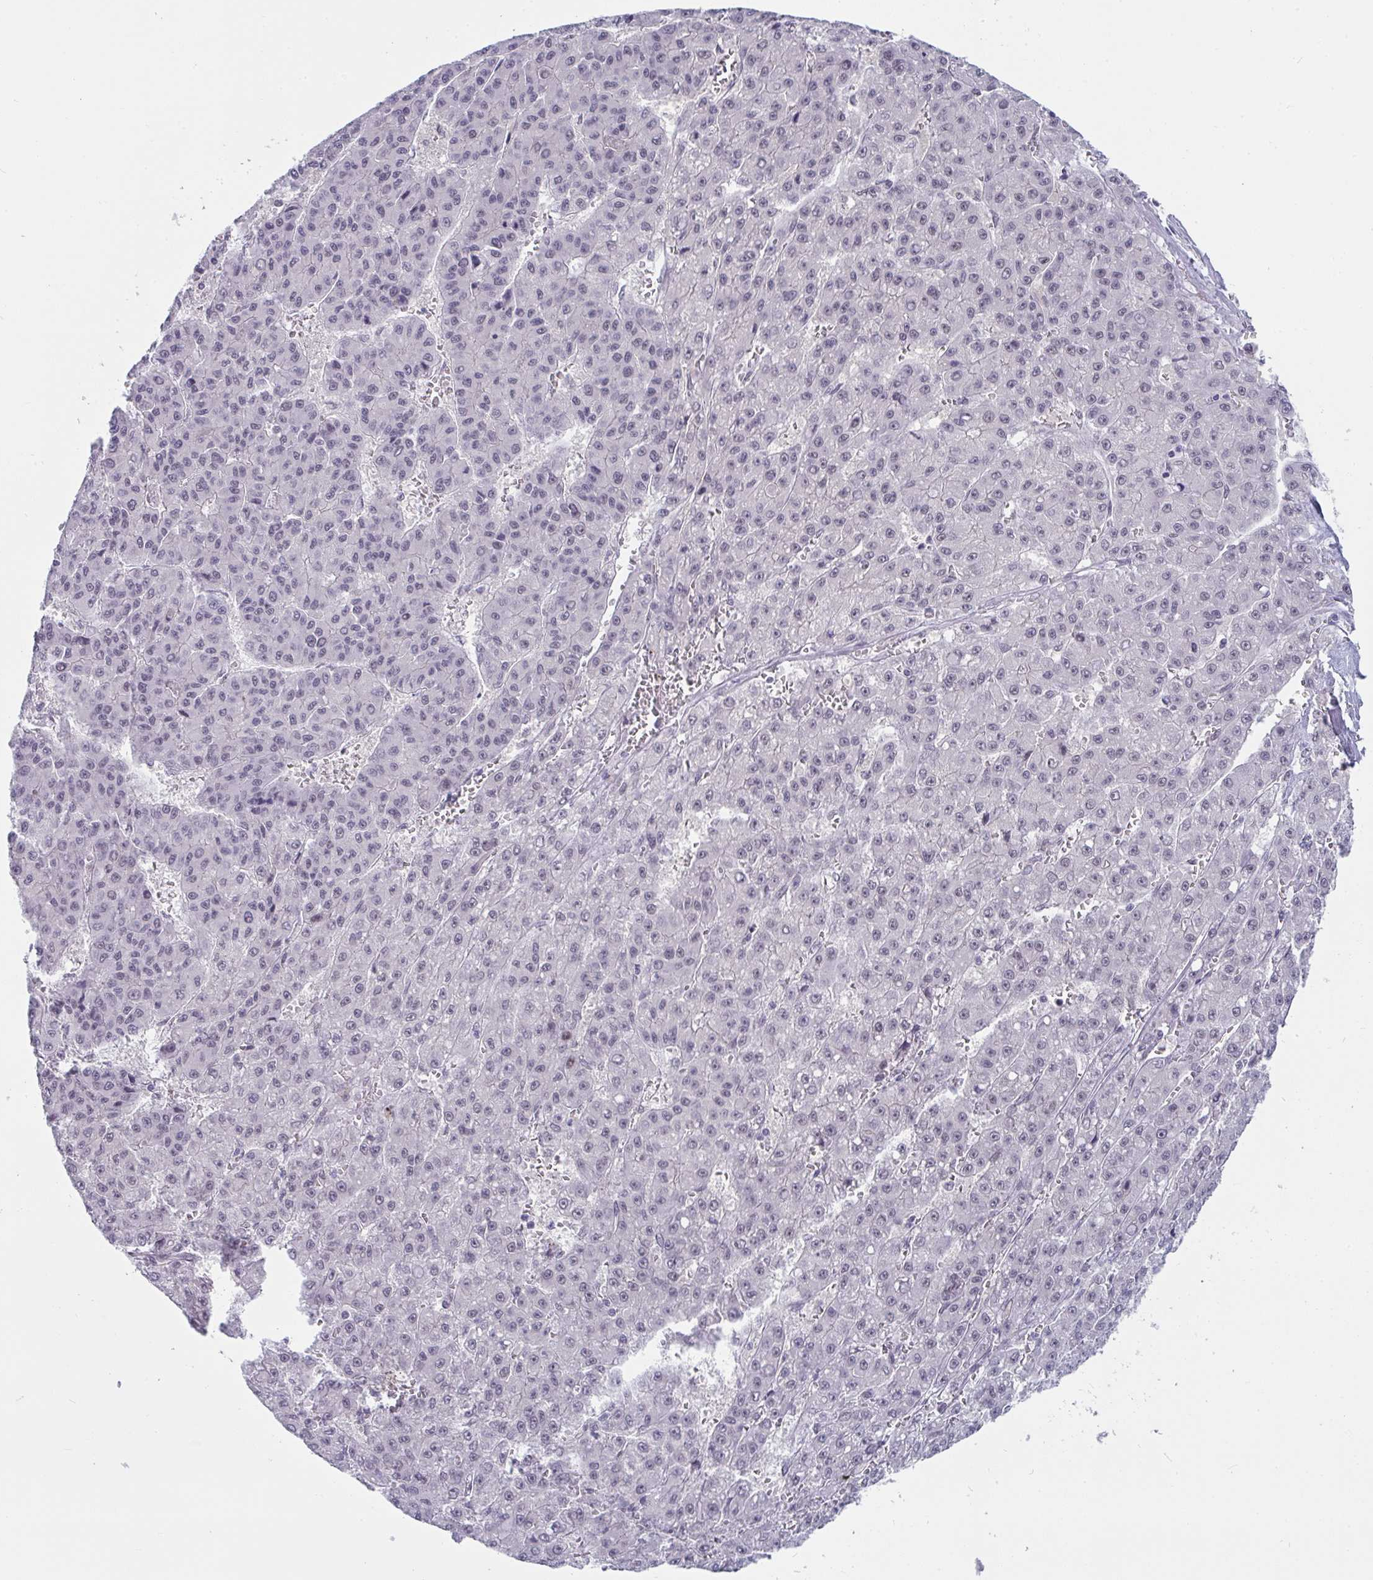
{"staining": {"intensity": "negative", "quantity": "none", "location": "none"}, "tissue": "liver cancer", "cell_type": "Tumor cells", "image_type": "cancer", "snomed": [{"axis": "morphology", "description": "Carcinoma, Hepatocellular, NOS"}, {"axis": "topography", "description": "Liver"}], "caption": "Immunohistochemistry photomicrograph of liver cancer stained for a protein (brown), which displays no positivity in tumor cells.", "gene": "PRR14", "patient": {"sex": "male", "age": 70}}